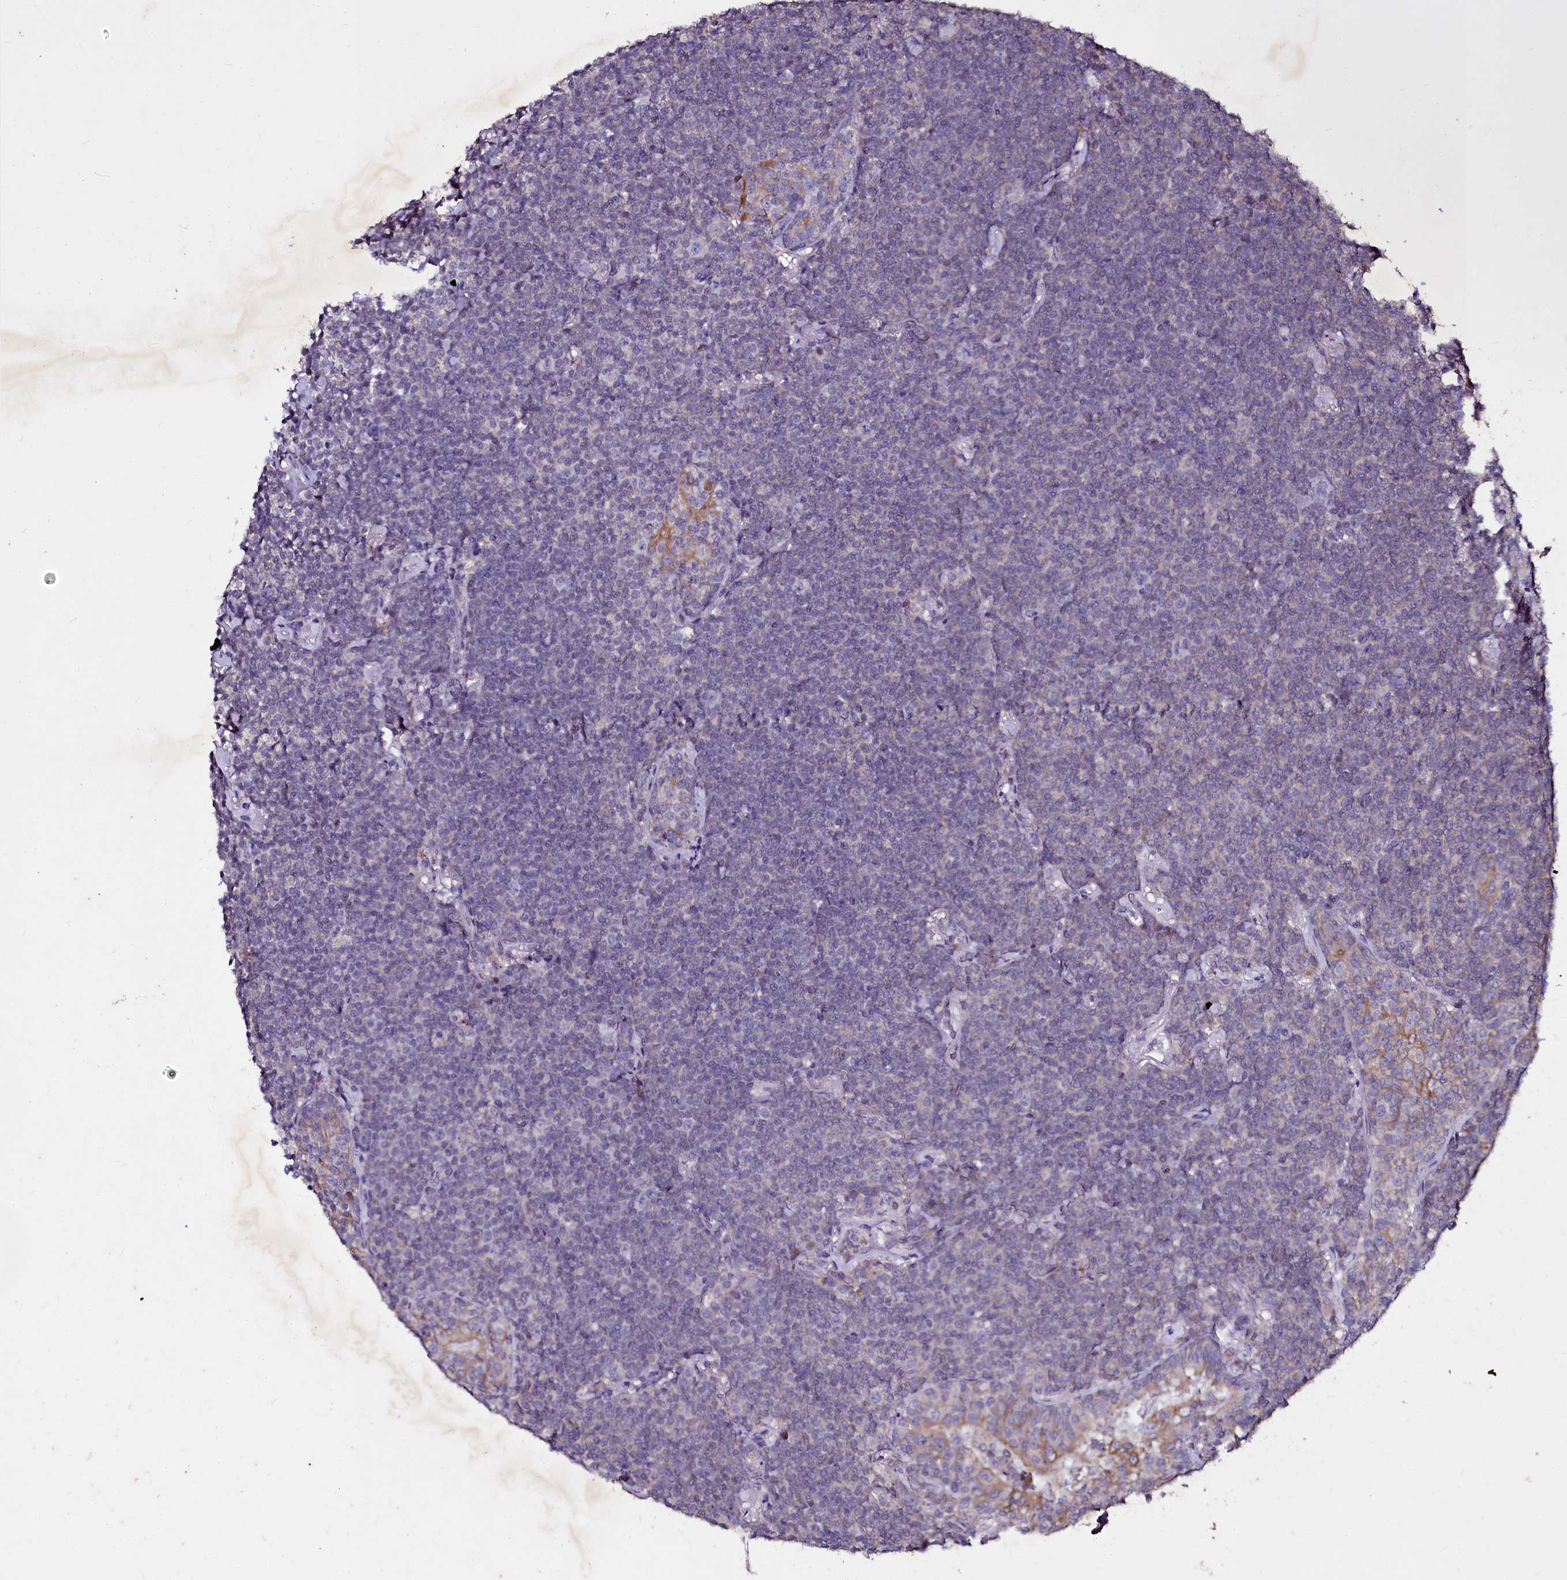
{"staining": {"intensity": "weak", "quantity": "<25%", "location": "cytoplasmic/membranous"}, "tissue": "lymphoma", "cell_type": "Tumor cells", "image_type": "cancer", "snomed": [{"axis": "morphology", "description": "Malignant lymphoma, non-Hodgkin's type, Low grade"}, {"axis": "topography", "description": "Lung"}], "caption": "Lymphoma was stained to show a protein in brown. There is no significant expression in tumor cells. (Stains: DAB (3,3'-diaminobenzidine) IHC with hematoxylin counter stain, Microscopy: brightfield microscopy at high magnification).", "gene": "SELENOT", "patient": {"sex": "female", "age": 71}}